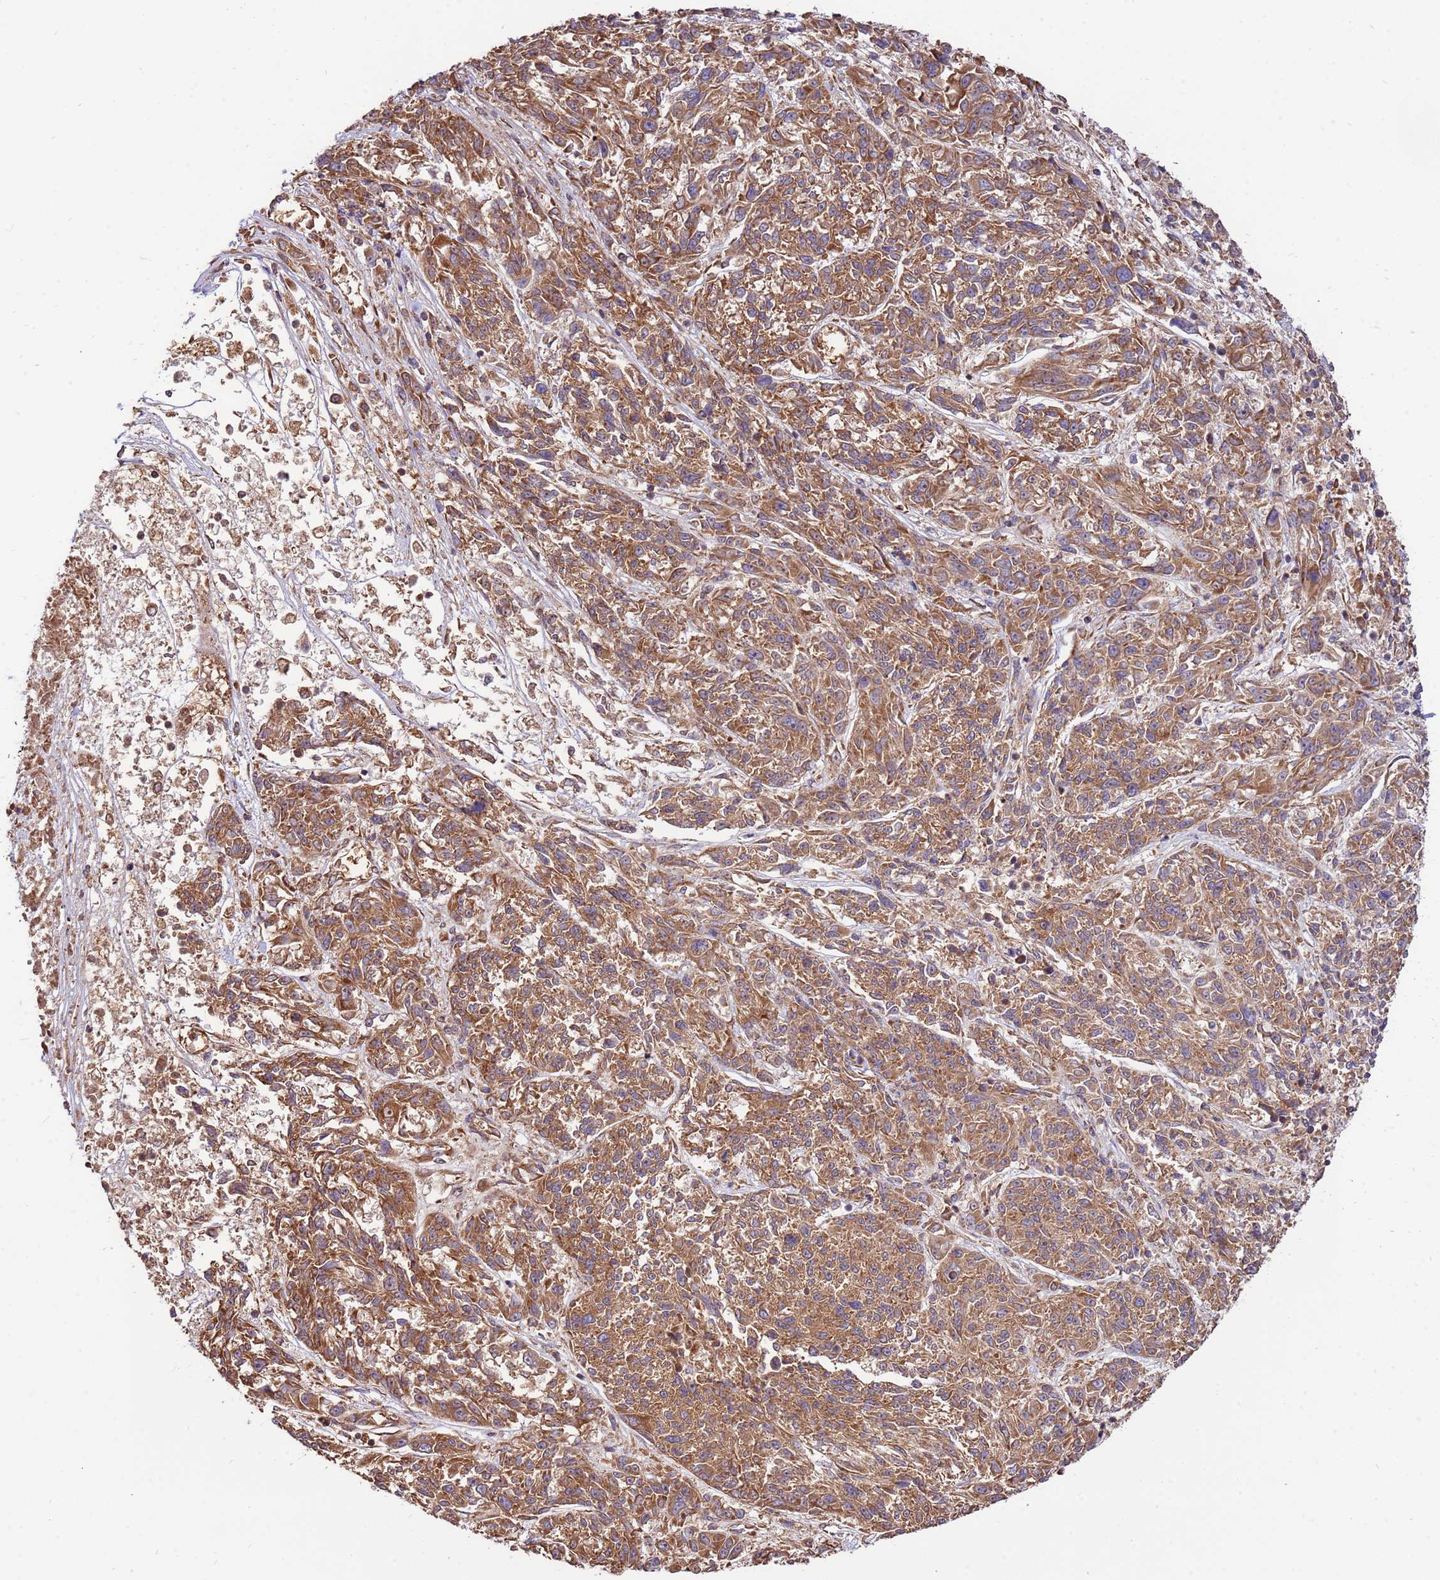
{"staining": {"intensity": "moderate", "quantity": ">75%", "location": "cytoplasmic/membranous"}, "tissue": "melanoma", "cell_type": "Tumor cells", "image_type": "cancer", "snomed": [{"axis": "morphology", "description": "Malignant melanoma, NOS"}, {"axis": "topography", "description": "Skin"}], "caption": "Melanoma stained for a protein reveals moderate cytoplasmic/membranous positivity in tumor cells.", "gene": "SLC44A5", "patient": {"sex": "male", "age": 53}}